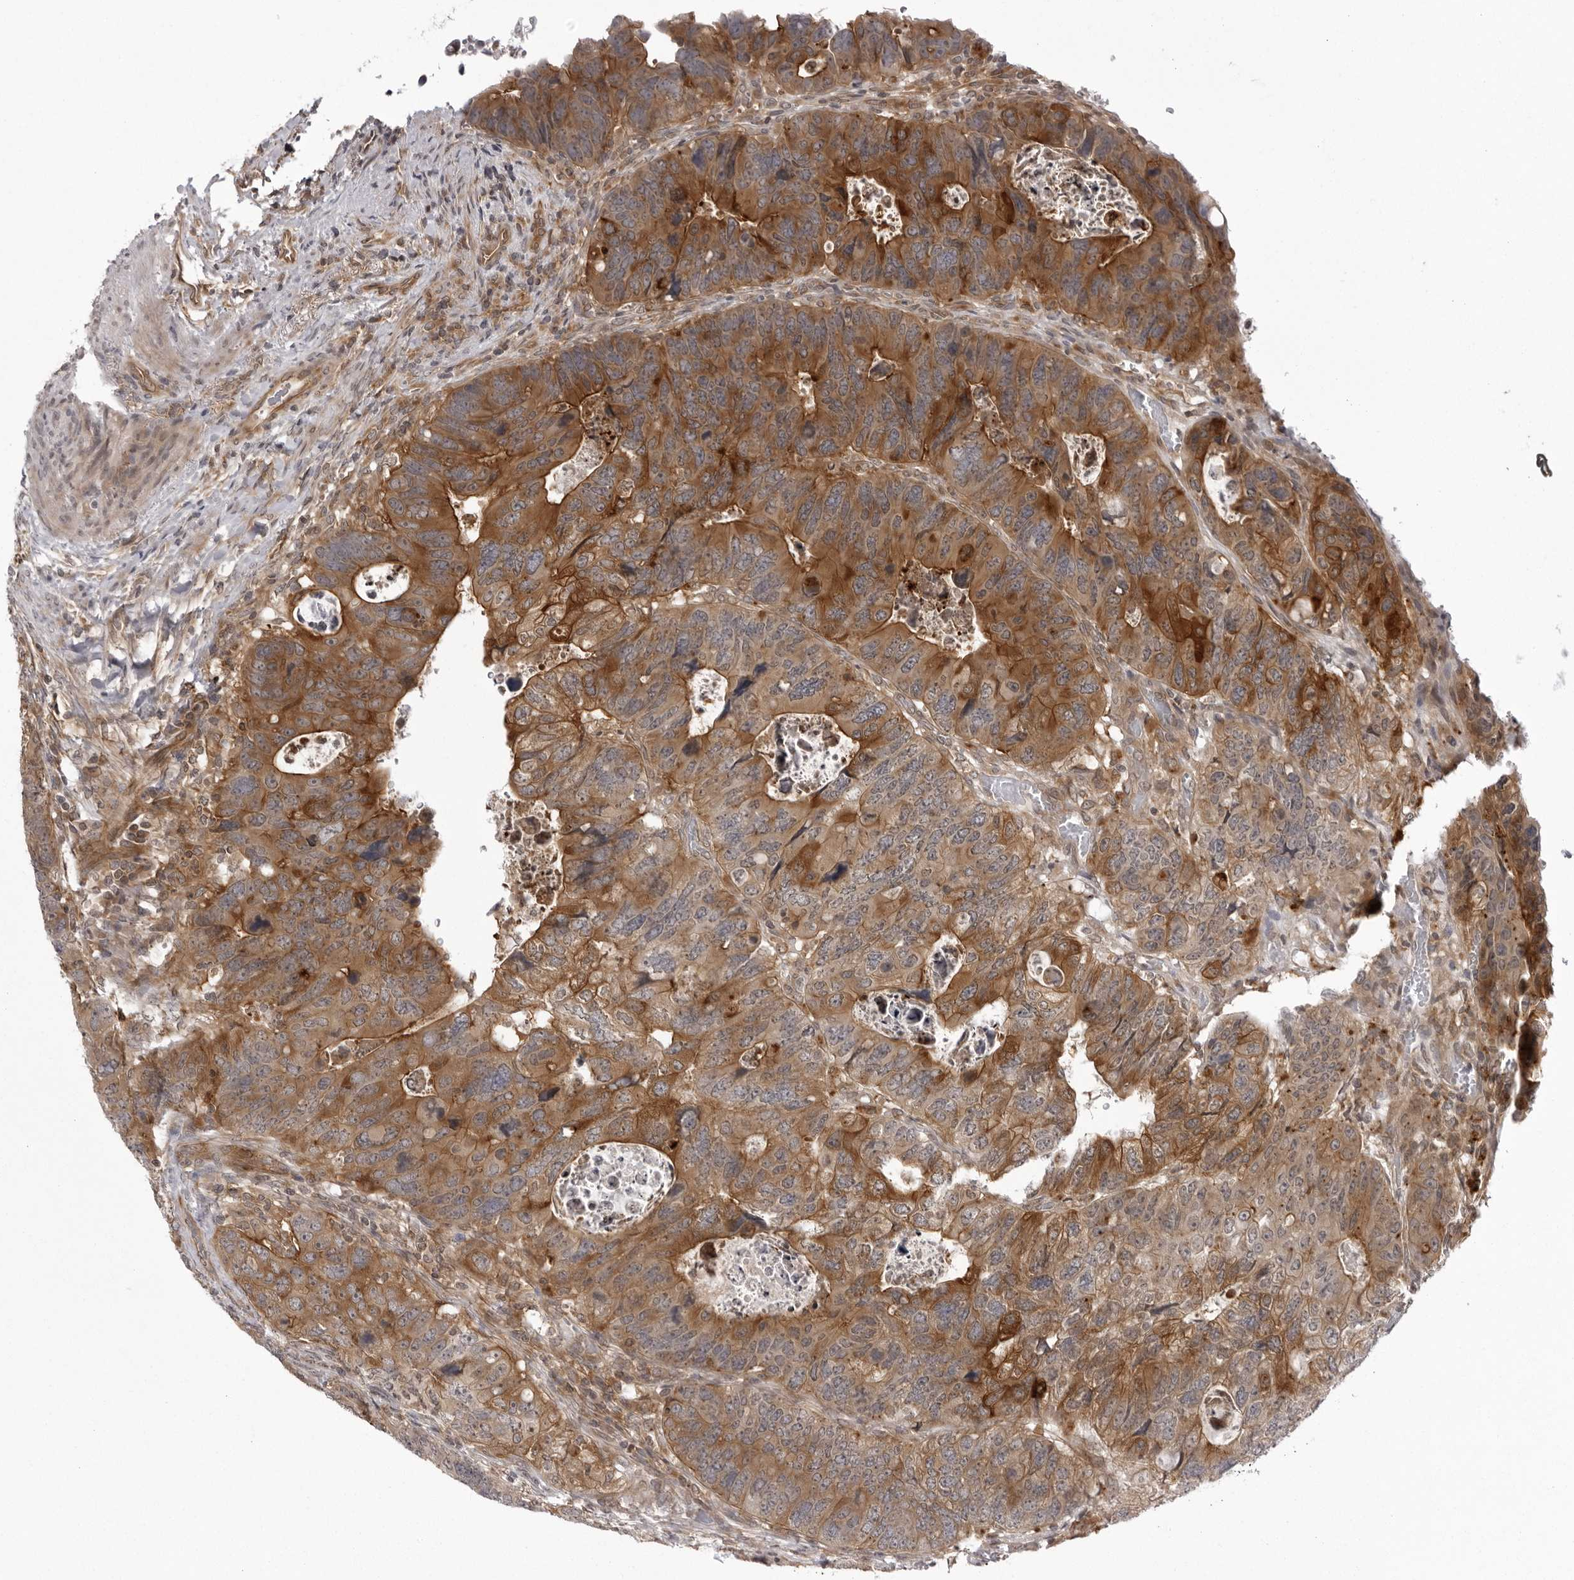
{"staining": {"intensity": "strong", "quantity": "25%-75%", "location": "cytoplasmic/membranous"}, "tissue": "colorectal cancer", "cell_type": "Tumor cells", "image_type": "cancer", "snomed": [{"axis": "morphology", "description": "Adenocarcinoma, NOS"}, {"axis": "topography", "description": "Rectum"}], "caption": "Protein expression analysis of human colorectal adenocarcinoma reveals strong cytoplasmic/membranous positivity in about 25%-75% of tumor cells.", "gene": "USP43", "patient": {"sex": "male", "age": 59}}